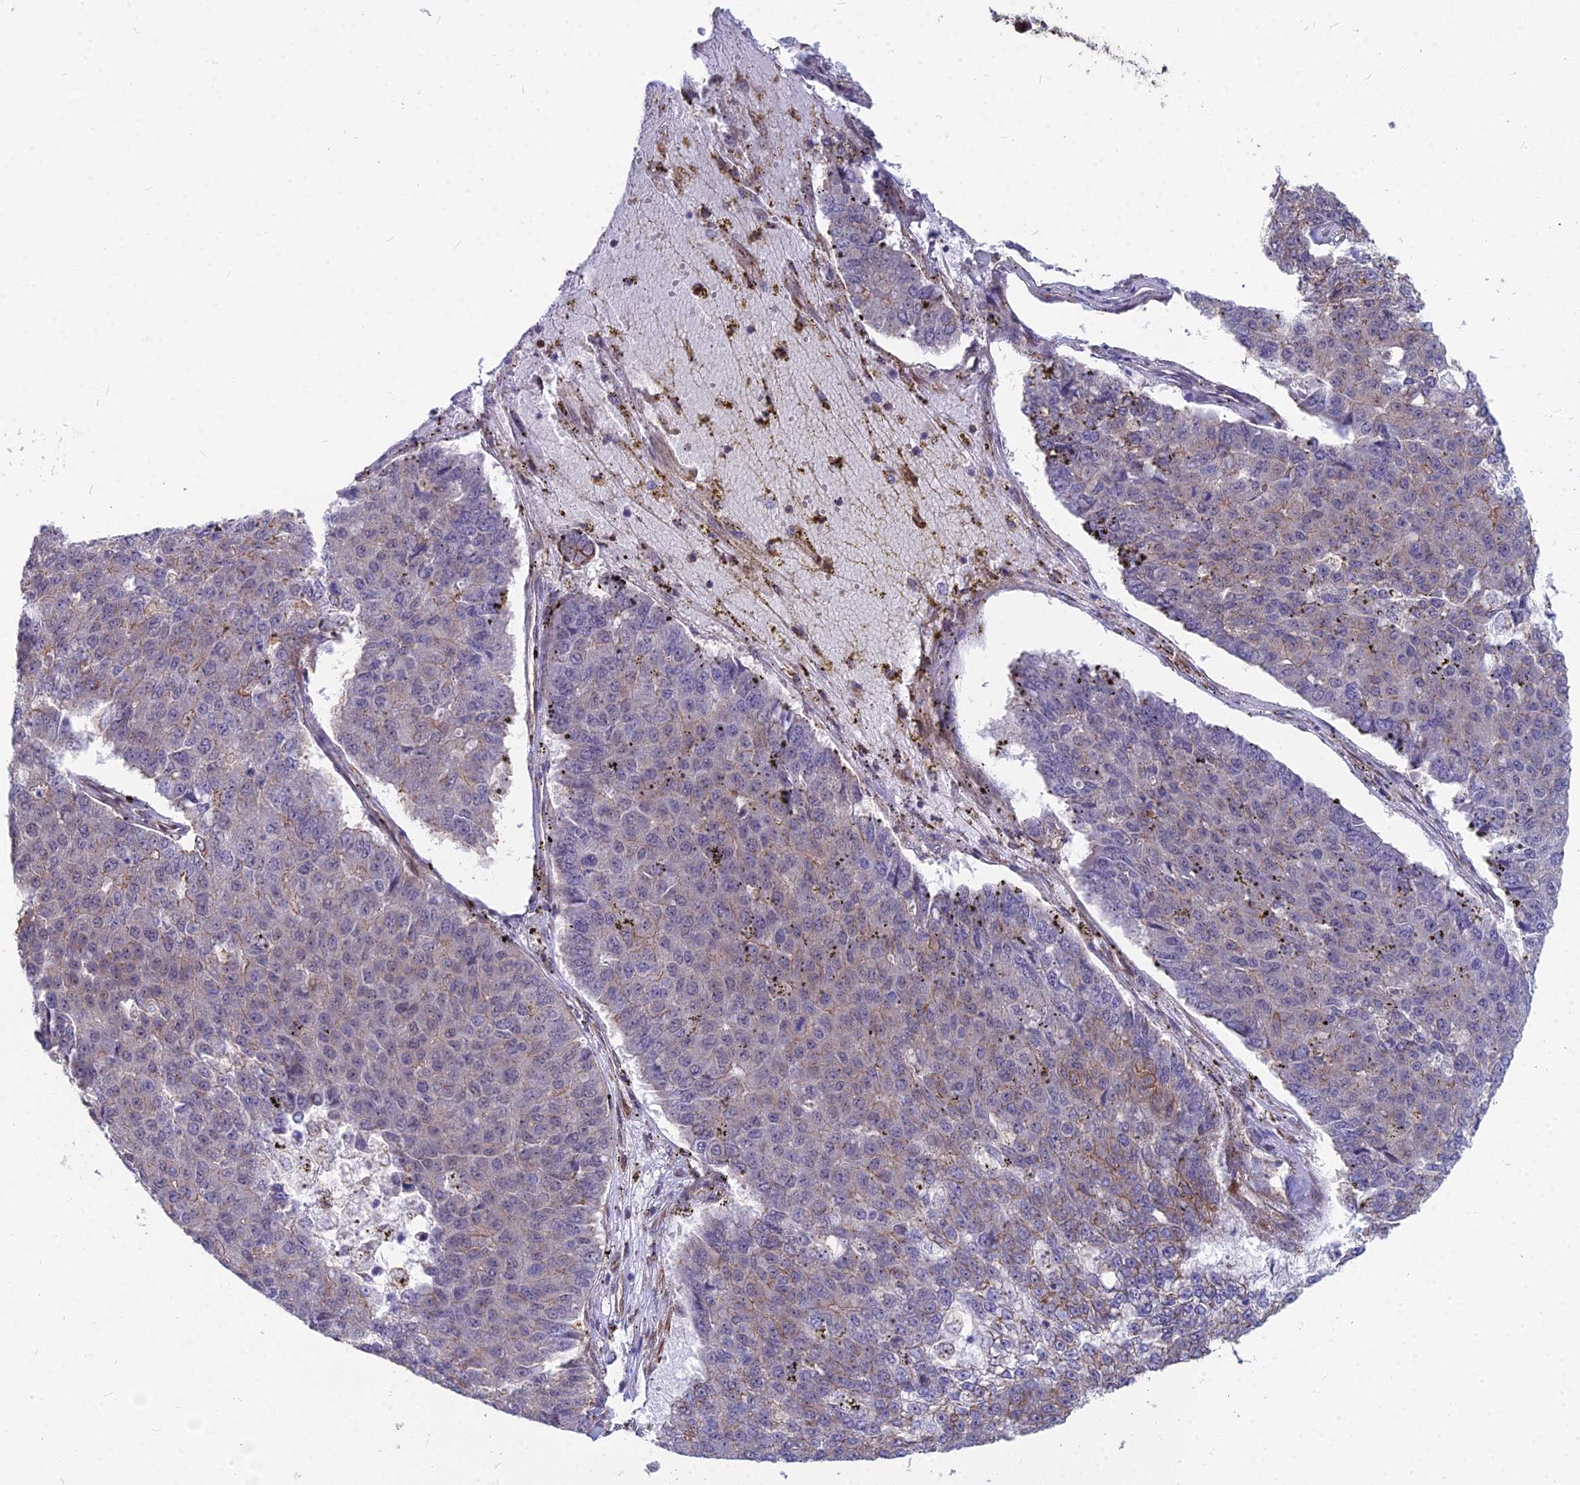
{"staining": {"intensity": "moderate", "quantity": "<25%", "location": "cytoplasmic/membranous"}, "tissue": "pancreatic cancer", "cell_type": "Tumor cells", "image_type": "cancer", "snomed": [{"axis": "morphology", "description": "Adenocarcinoma, NOS"}, {"axis": "topography", "description": "Pancreas"}], "caption": "About <25% of tumor cells in human pancreatic adenocarcinoma exhibit moderate cytoplasmic/membranous protein expression as visualized by brown immunohistochemical staining.", "gene": "YJU2", "patient": {"sex": "male", "age": 50}}